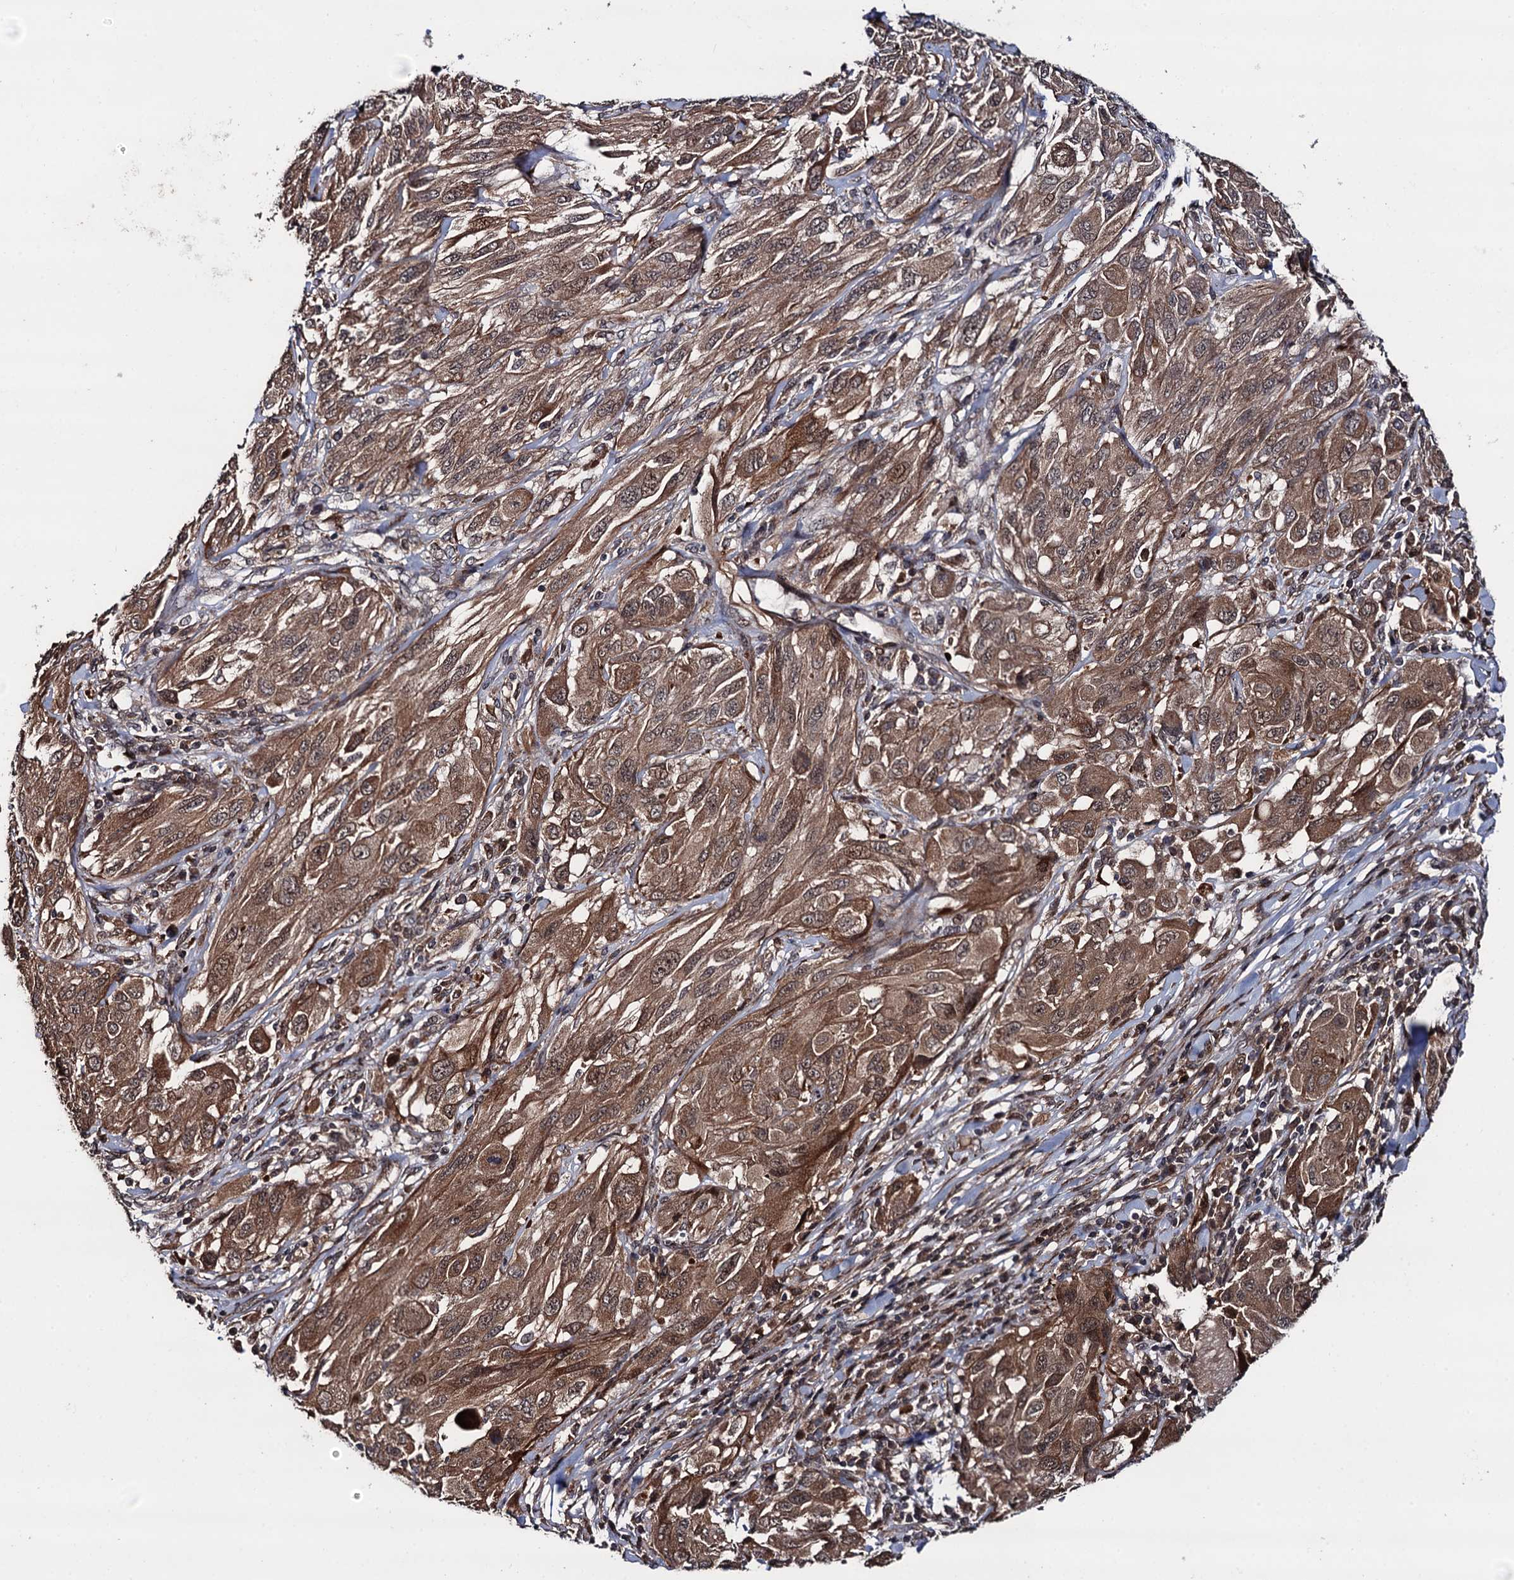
{"staining": {"intensity": "moderate", "quantity": ">75%", "location": "cytoplasmic/membranous"}, "tissue": "melanoma", "cell_type": "Tumor cells", "image_type": "cancer", "snomed": [{"axis": "morphology", "description": "Malignant melanoma, NOS"}, {"axis": "topography", "description": "Skin"}], "caption": "Melanoma stained with a brown dye reveals moderate cytoplasmic/membranous positive staining in approximately >75% of tumor cells.", "gene": "FSIP1", "patient": {"sex": "female", "age": 91}}